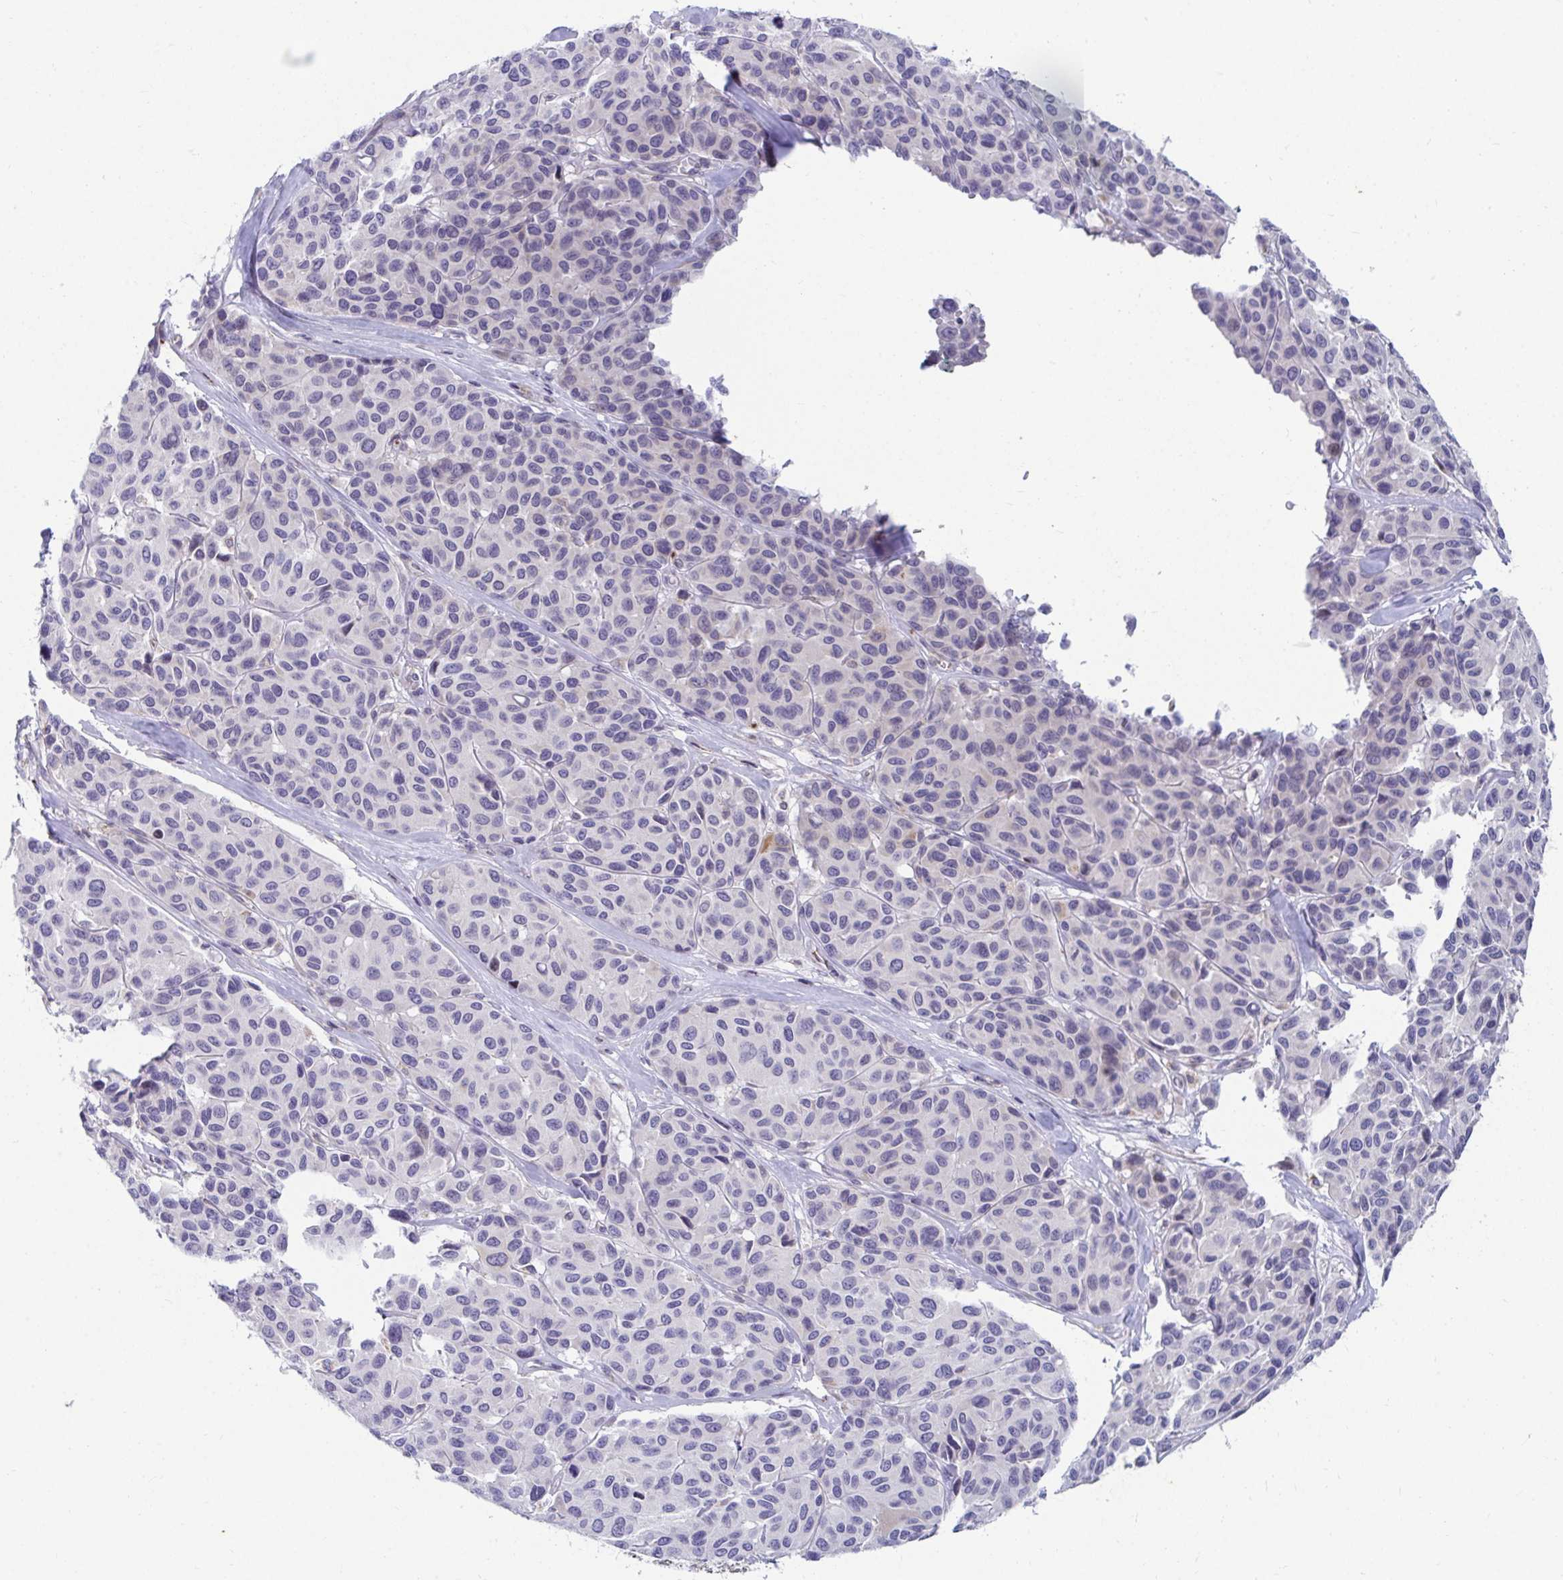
{"staining": {"intensity": "negative", "quantity": "none", "location": "none"}, "tissue": "melanoma", "cell_type": "Tumor cells", "image_type": "cancer", "snomed": [{"axis": "morphology", "description": "Malignant melanoma, NOS"}, {"axis": "topography", "description": "Skin"}], "caption": "A high-resolution micrograph shows IHC staining of melanoma, which demonstrates no significant positivity in tumor cells.", "gene": "EXOC5", "patient": {"sex": "female", "age": 66}}